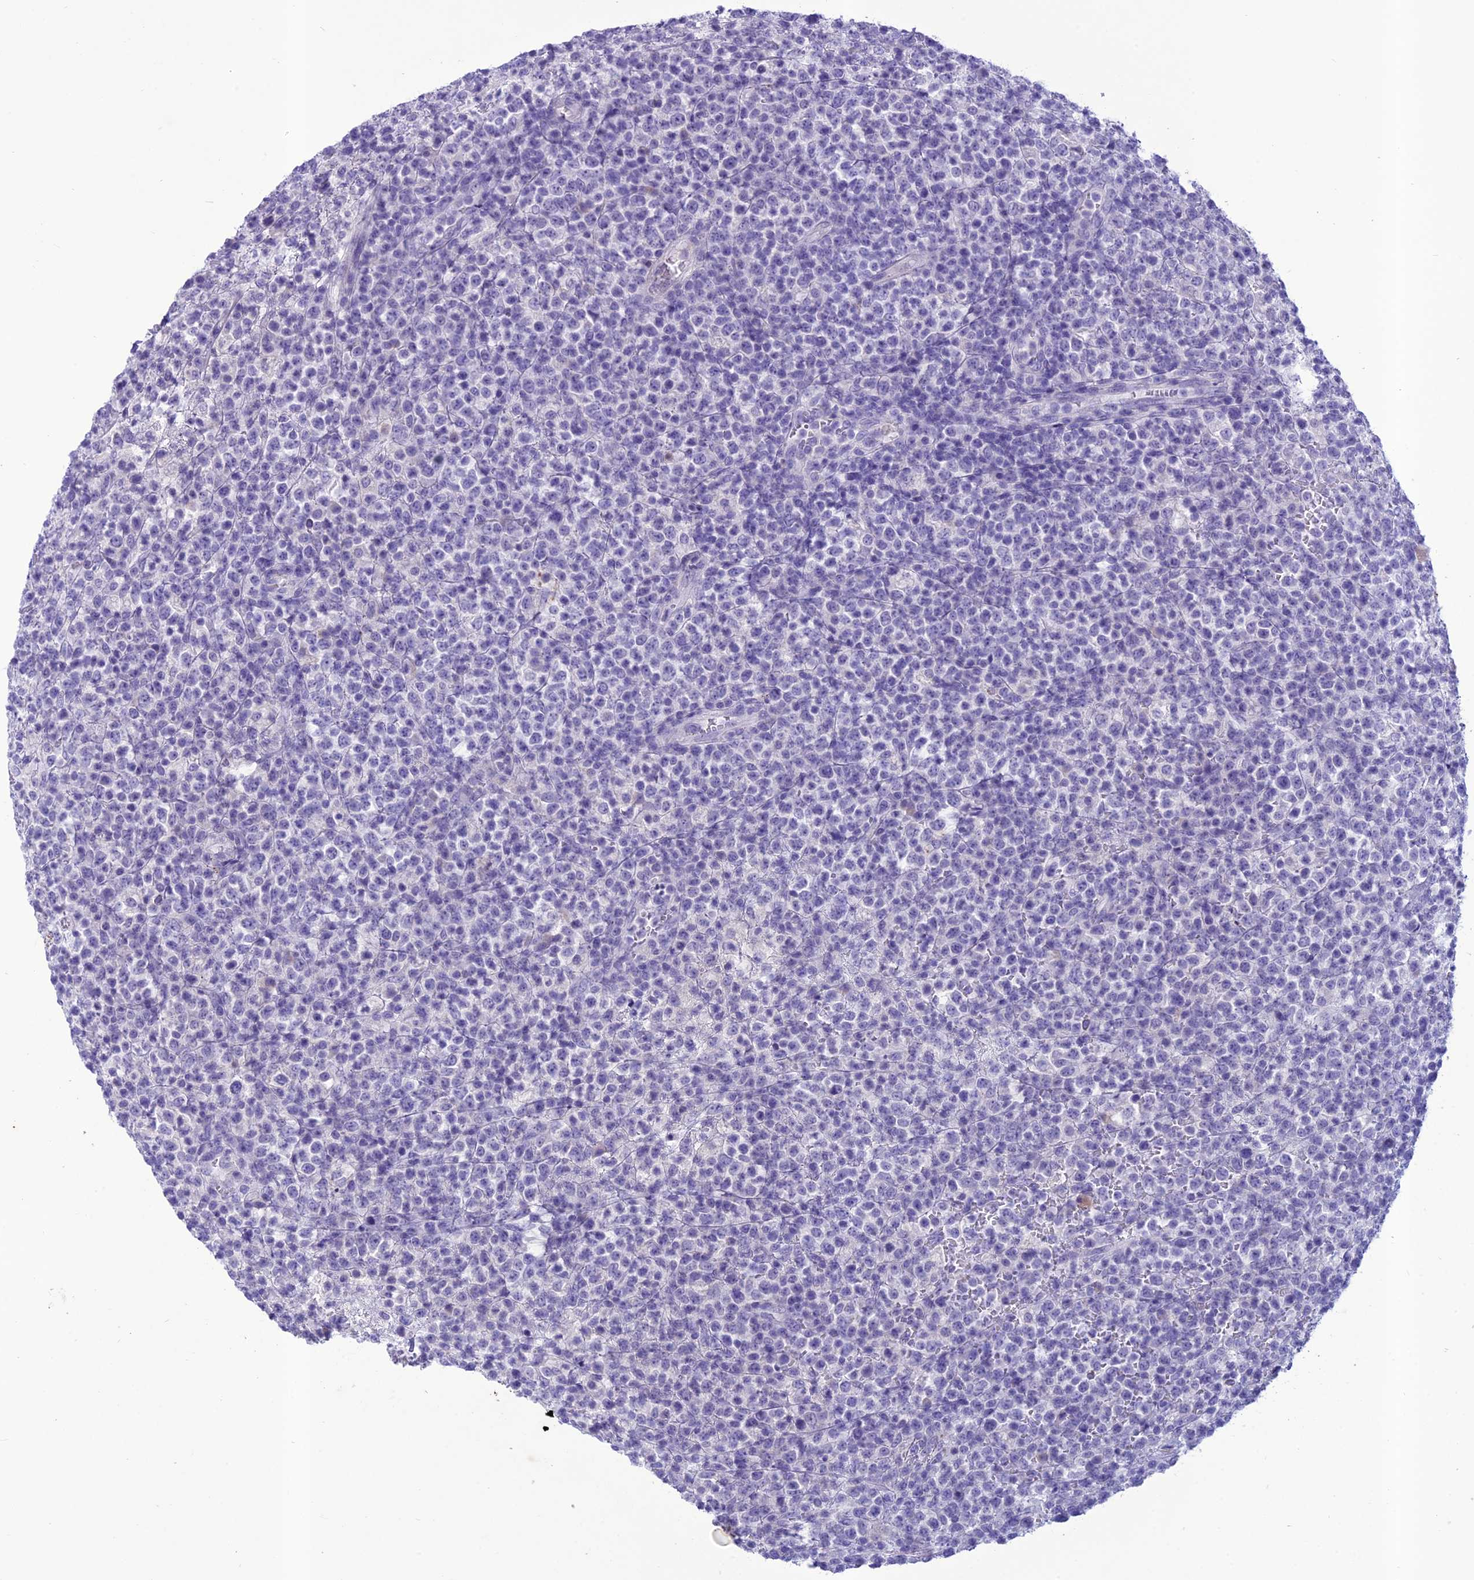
{"staining": {"intensity": "negative", "quantity": "none", "location": "none"}, "tissue": "lymphoma", "cell_type": "Tumor cells", "image_type": "cancer", "snomed": [{"axis": "morphology", "description": "Malignant lymphoma, non-Hodgkin's type, High grade"}, {"axis": "topography", "description": "Colon"}], "caption": "An IHC micrograph of high-grade malignant lymphoma, non-Hodgkin's type is shown. There is no staining in tumor cells of high-grade malignant lymphoma, non-Hodgkin's type.", "gene": "IFT172", "patient": {"sex": "female", "age": 53}}